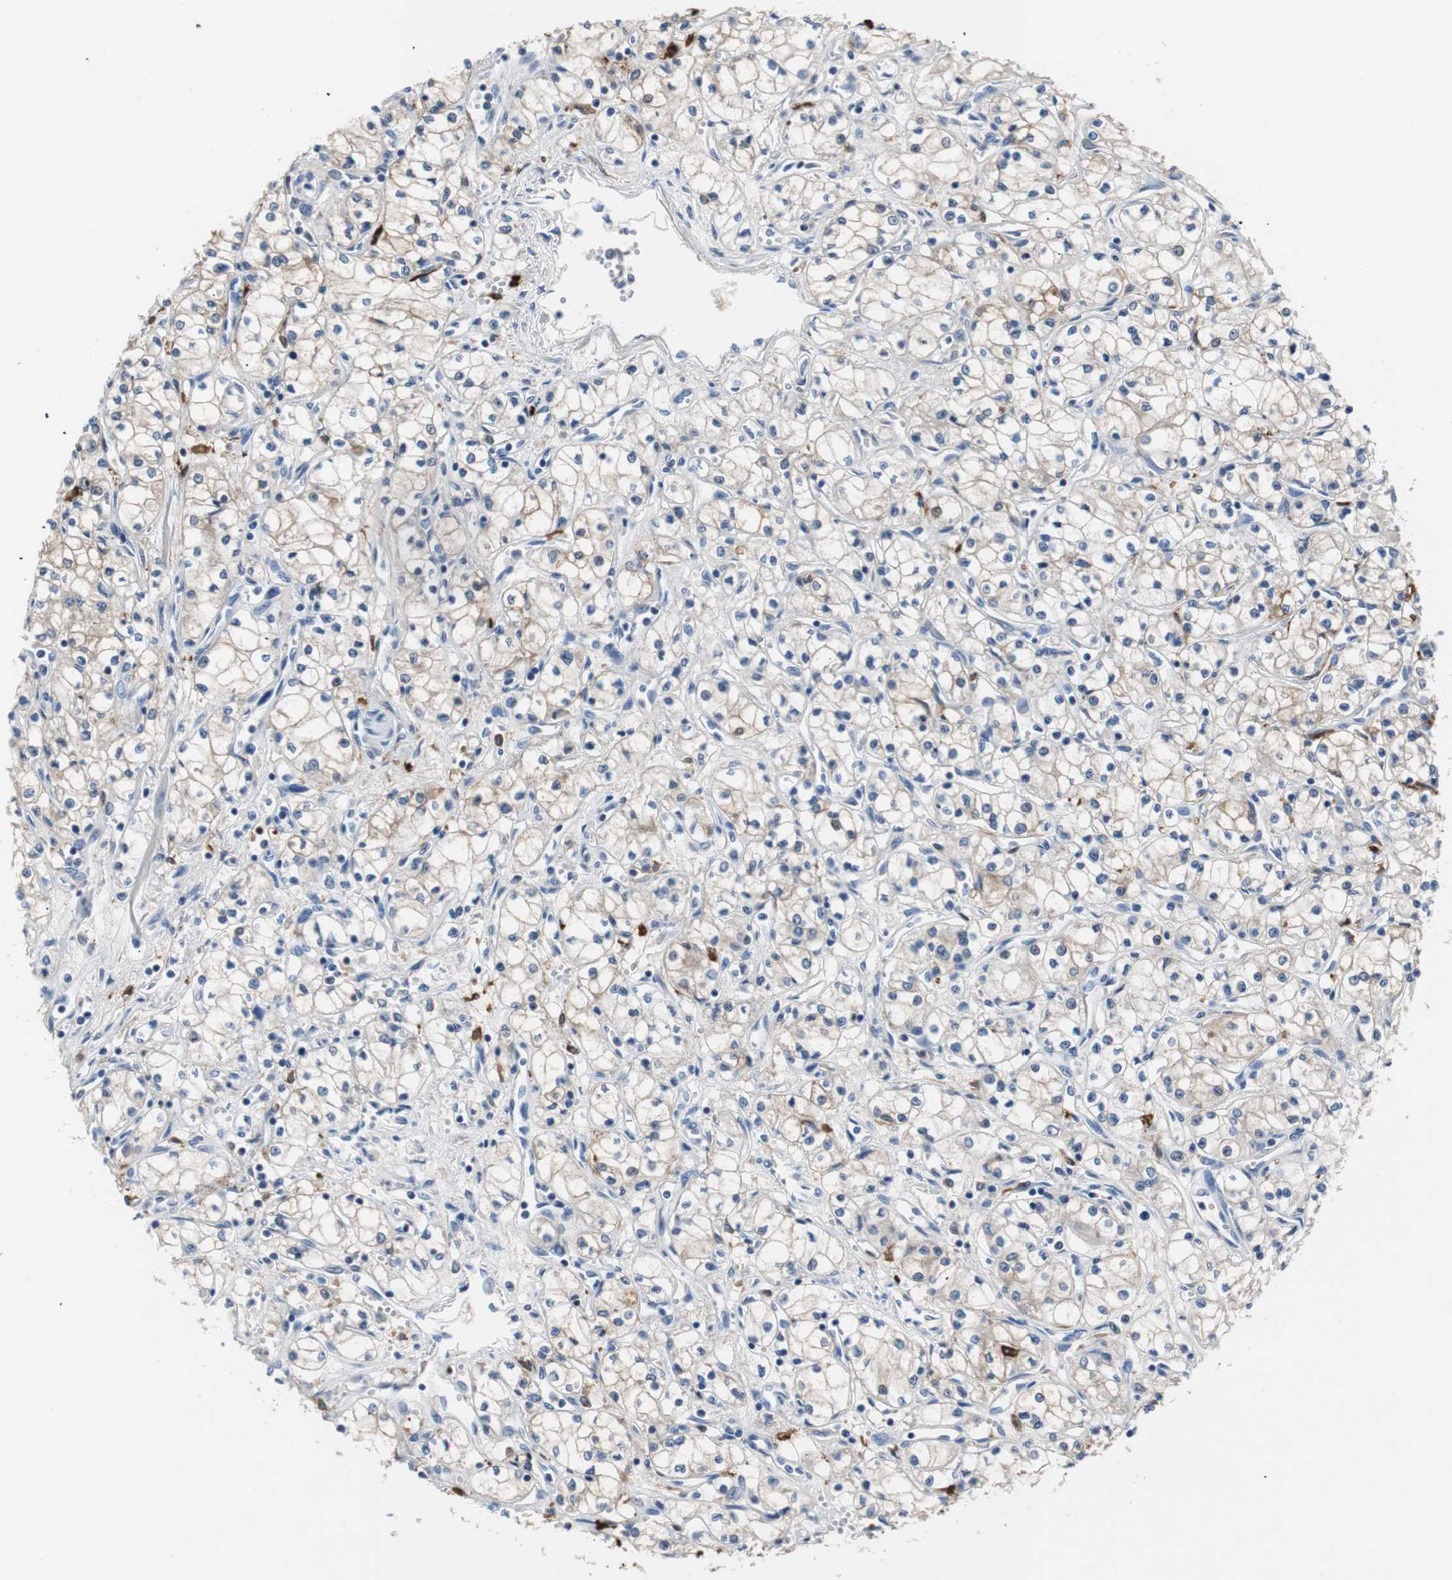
{"staining": {"intensity": "negative", "quantity": "none", "location": "none"}, "tissue": "renal cancer", "cell_type": "Tumor cells", "image_type": "cancer", "snomed": [{"axis": "morphology", "description": "Normal tissue, NOS"}, {"axis": "morphology", "description": "Adenocarcinoma, NOS"}, {"axis": "topography", "description": "Kidney"}], "caption": "IHC histopathology image of human renal cancer stained for a protein (brown), which exhibits no expression in tumor cells.", "gene": "PI15", "patient": {"sex": "male", "age": 59}}